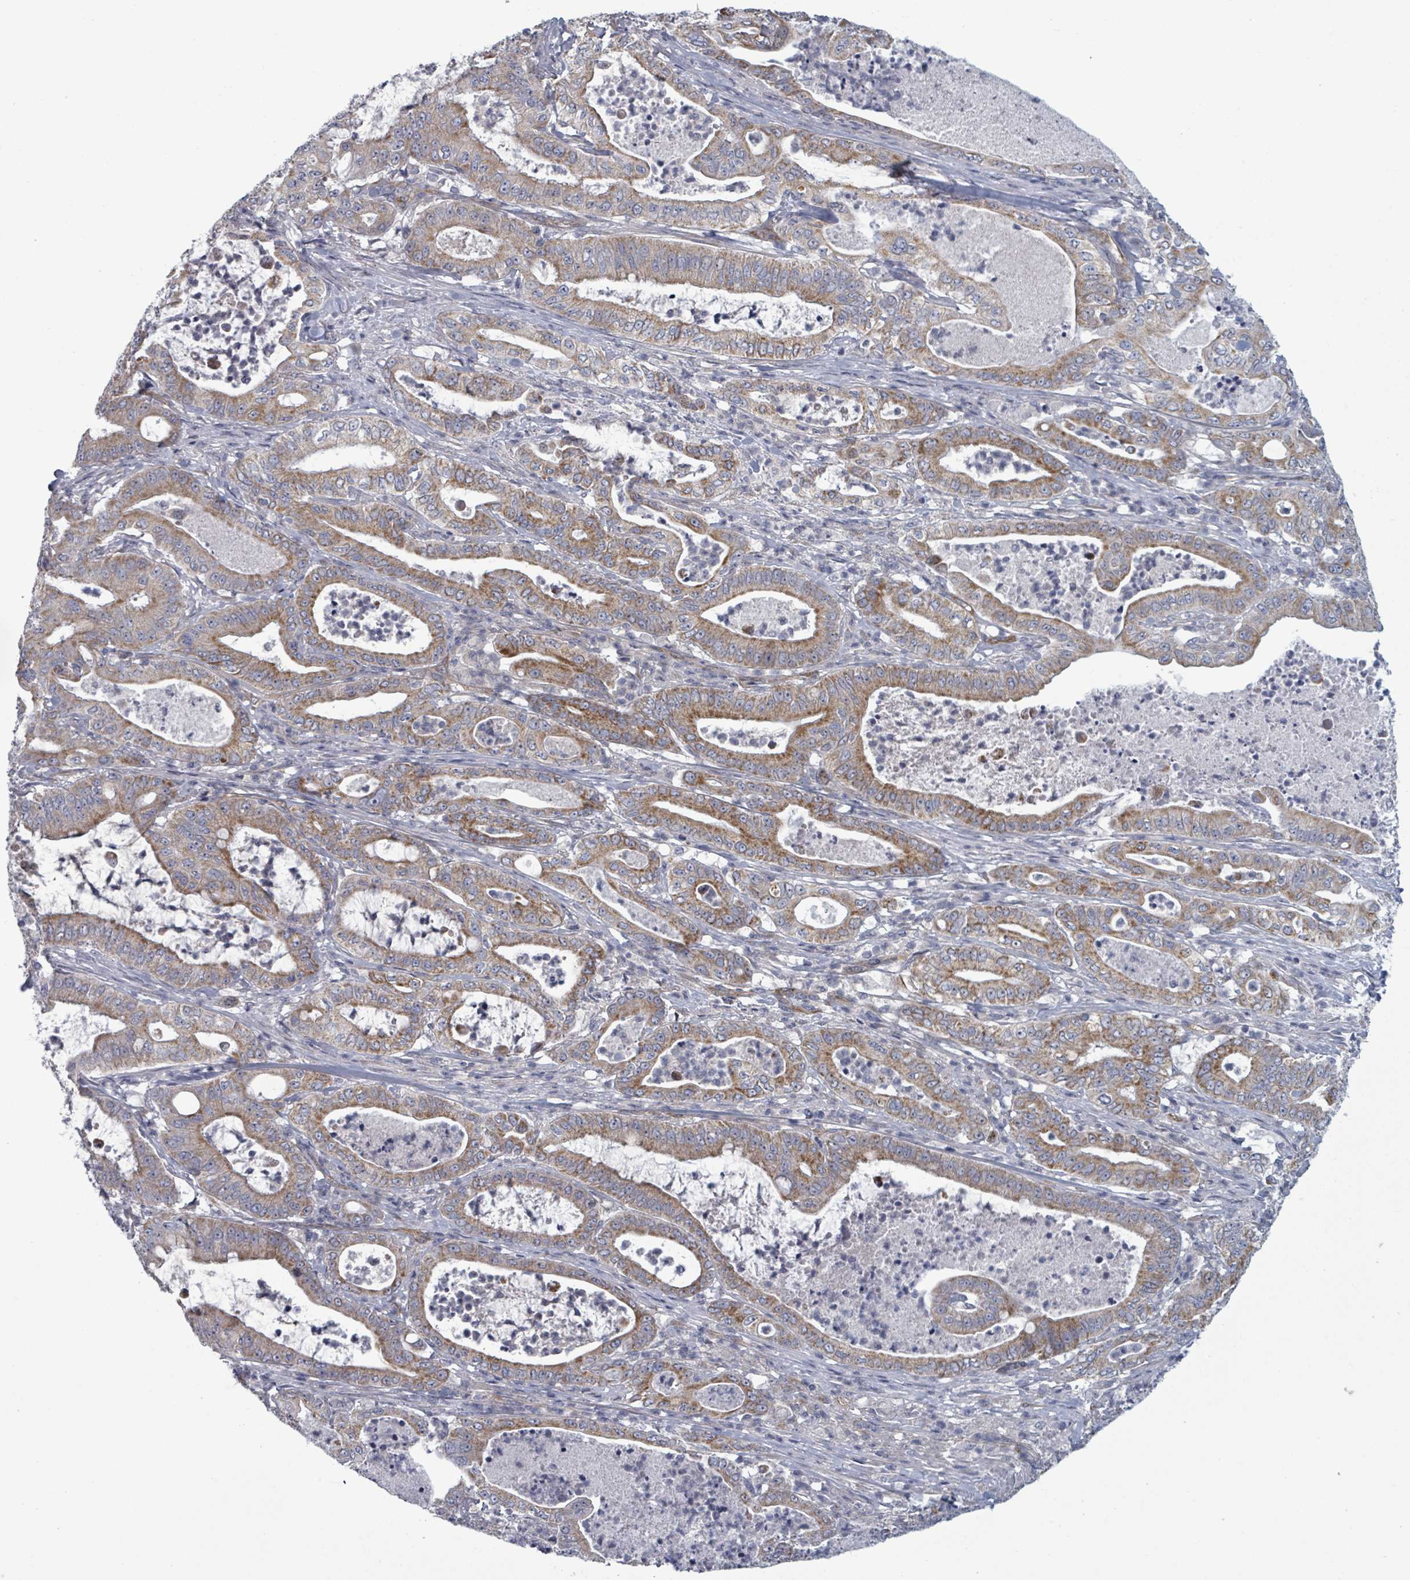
{"staining": {"intensity": "moderate", "quantity": ">75%", "location": "cytoplasmic/membranous"}, "tissue": "pancreatic cancer", "cell_type": "Tumor cells", "image_type": "cancer", "snomed": [{"axis": "morphology", "description": "Adenocarcinoma, NOS"}, {"axis": "topography", "description": "Pancreas"}], "caption": "A brown stain labels moderate cytoplasmic/membranous expression of a protein in human pancreatic cancer (adenocarcinoma) tumor cells.", "gene": "FKBP1A", "patient": {"sex": "male", "age": 71}}